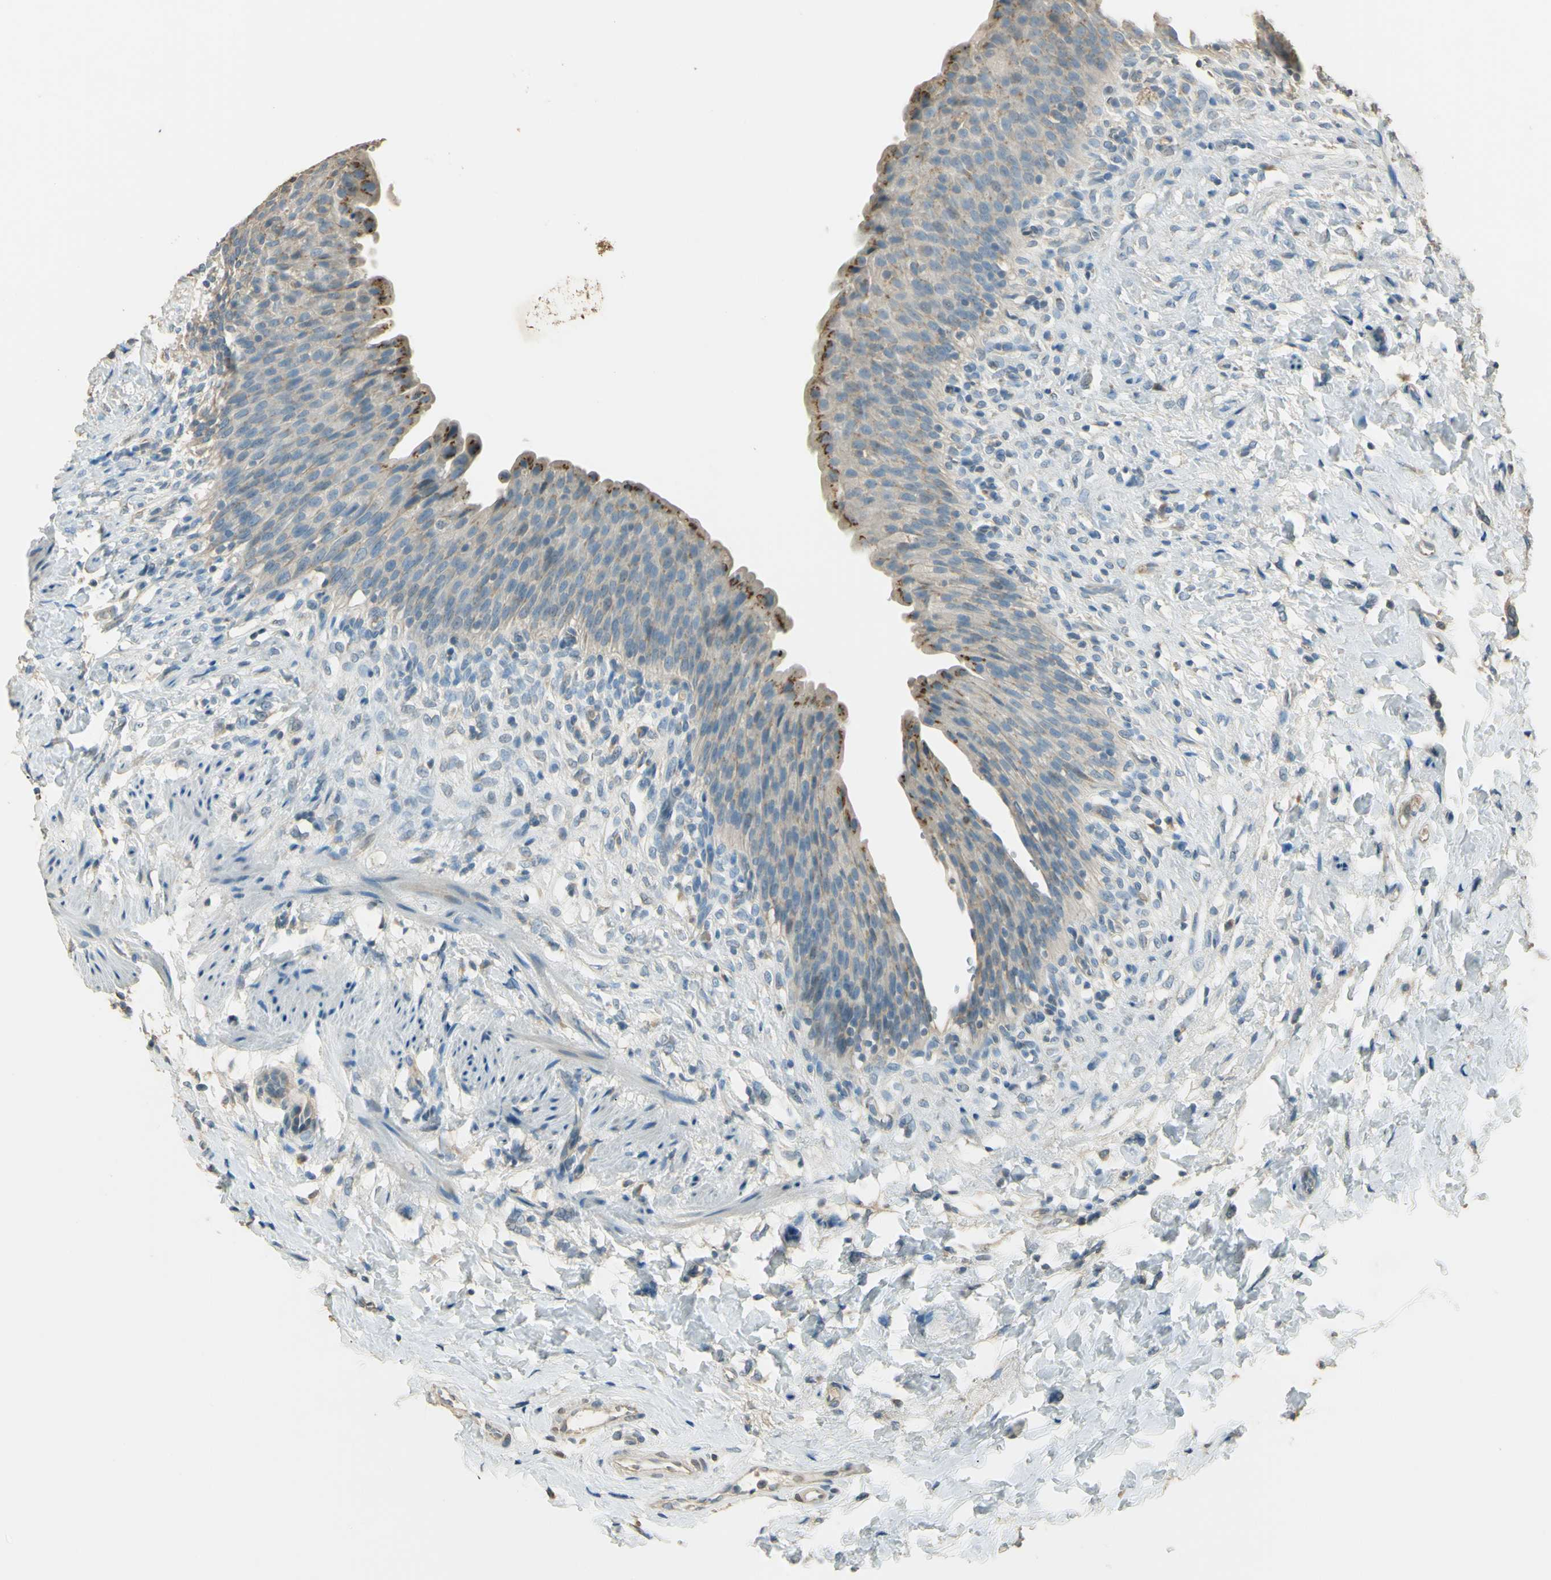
{"staining": {"intensity": "moderate", "quantity": "<25%", "location": "cytoplasmic/membranous"}, "tissue": "urinary bladder", "cell_type": "Urothelial cells", "image_type": "normal", "snomed": [{"axis": "morphology", "description": "Normal tissue, NOS"}, {"axis": "topography", "description": "Urinary bladder"}], "caption": "Urothelial cells display moderate cytoplasmic/membranous staining in approximately <25% of cells in normal urinary bladder. The protein is shown in brown color, while the nuclei are stained blue.", "gene": "UXS1", "patient": {"sex": "female", "age": 79}}